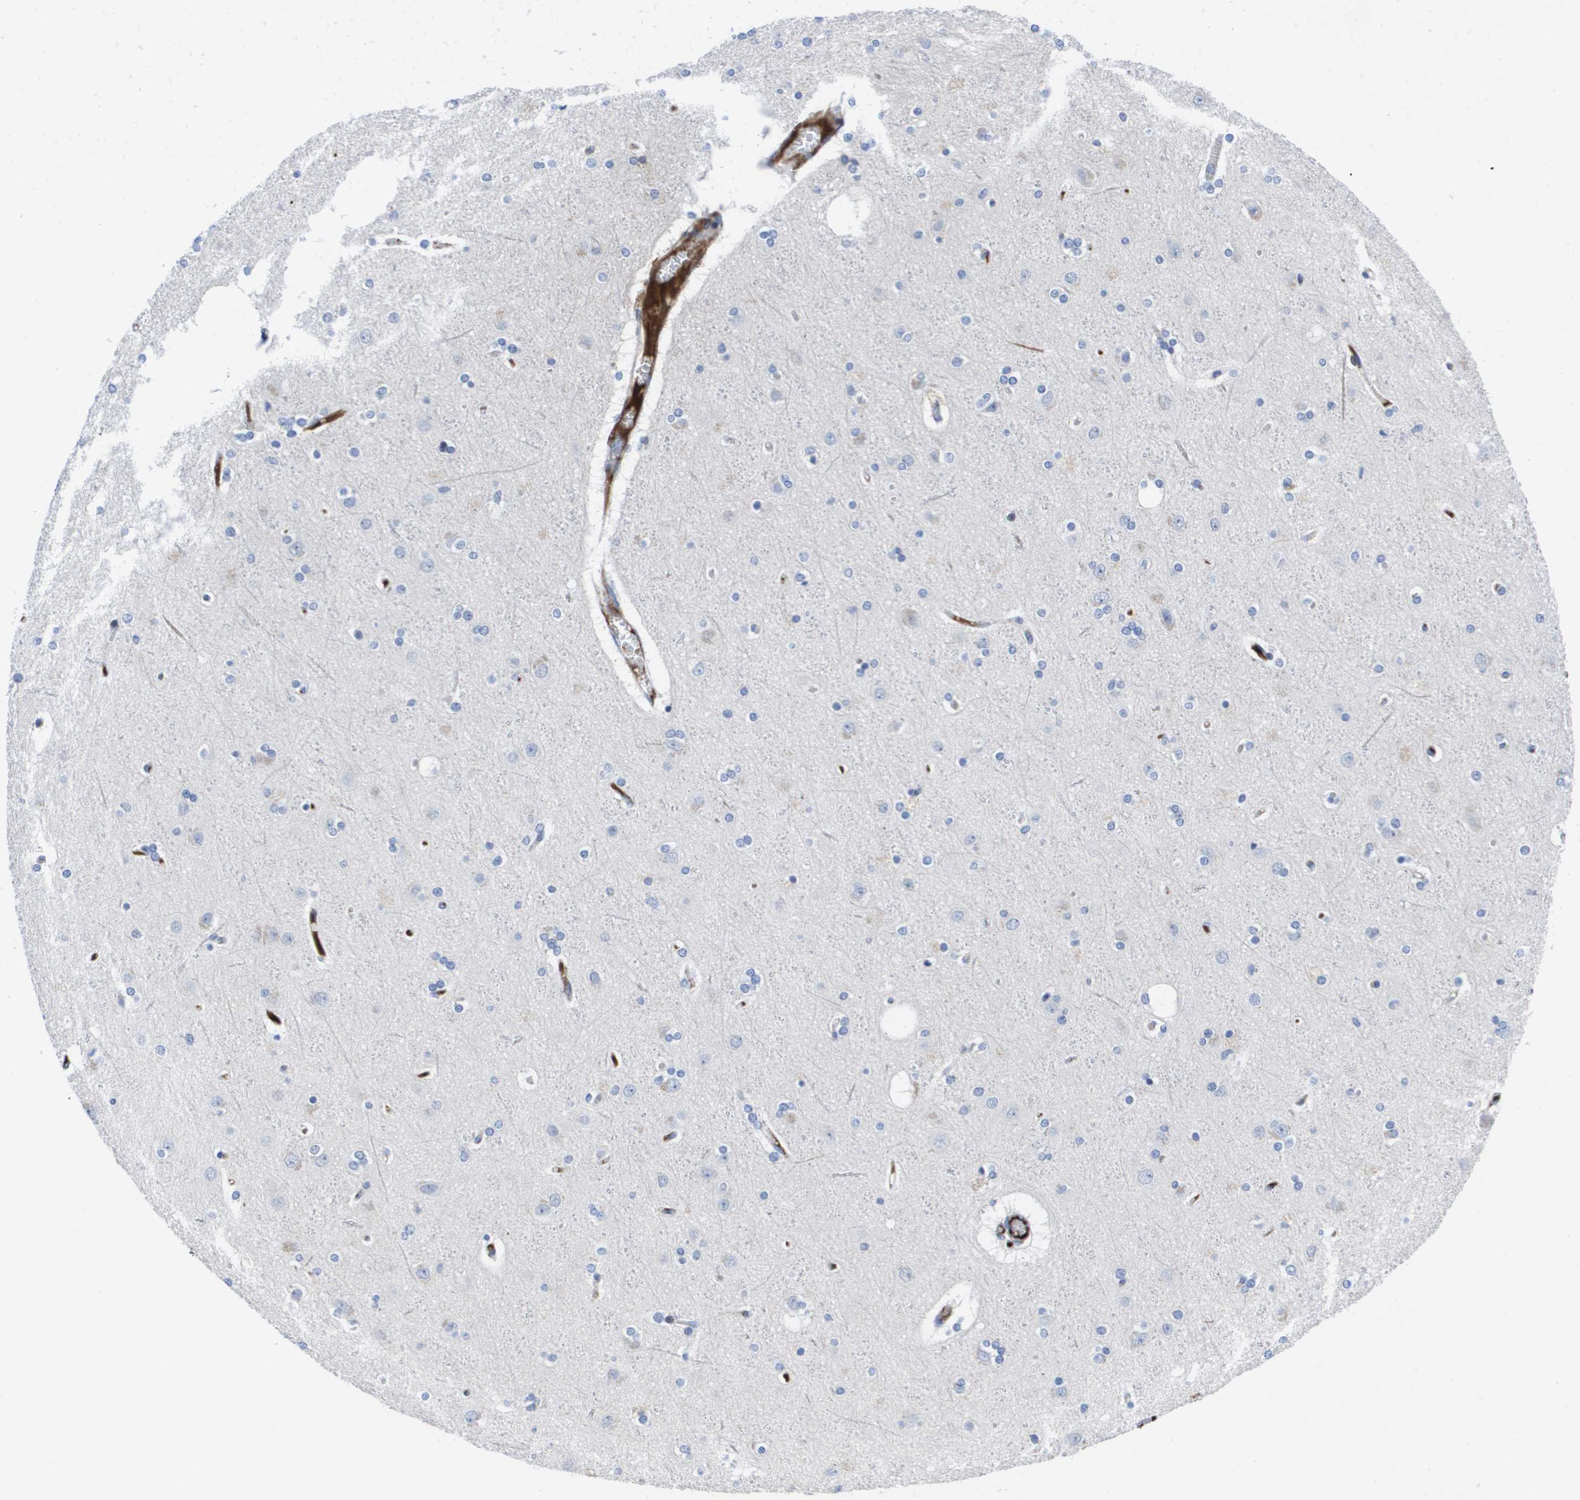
{"staining": {"intensity": "negative", "quantity": "none", "location": "none"}, "tissue": "cerebral cortex", "cell_type": "Endothelial cells", "image_type": "normal", "snomed": [{"axis": "morphology", "description": "Normal tissue, NOS"}, {"axis": "topography", "description": "Cerebral cortex"}], "caption": "DAB (3,3'-diaminobenzidine) immunohistochemical staining of benign cerebral cortex shows no significant staining in endothelial cells.", "gene": "SERPINC1", "patient": {"sex": "female", "age": 54}}